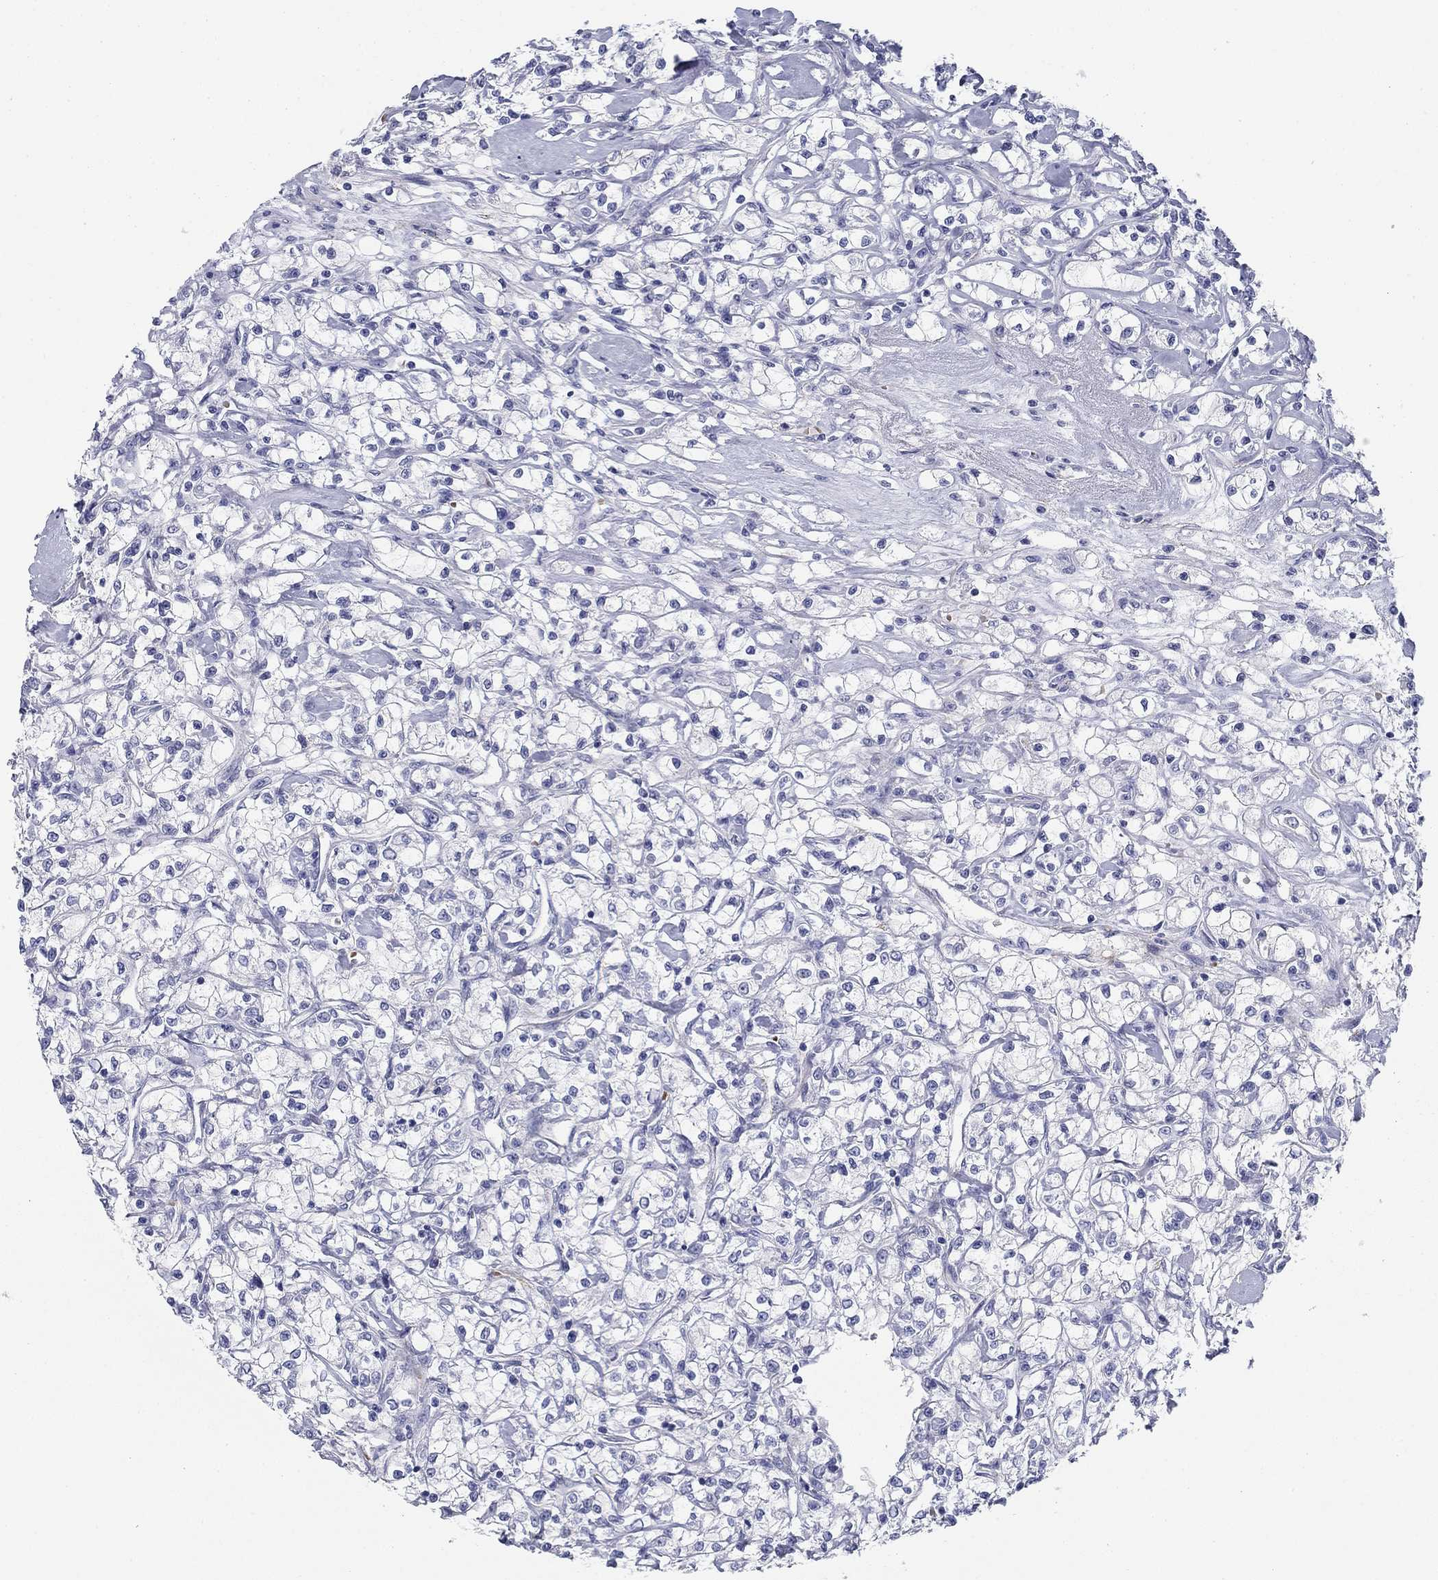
{"staining": {"intensity": "negative", "quantity": "none", "location": "none"}, "tissue": "renal cancer", "cell_type": "Tumor cells", "image_type": "cancer", "snomed": [{"axis": "morphology", "description": "Adenocarcinoma, NOS"}, {"axis": "topography", "description": "Kidney"}], "caption": "Image shows no protein positivity in tumor cells of adenocarcinoma (renal) tissue.", "gene": "GPC1", "patient": {"sex": "female", "age": 59}}